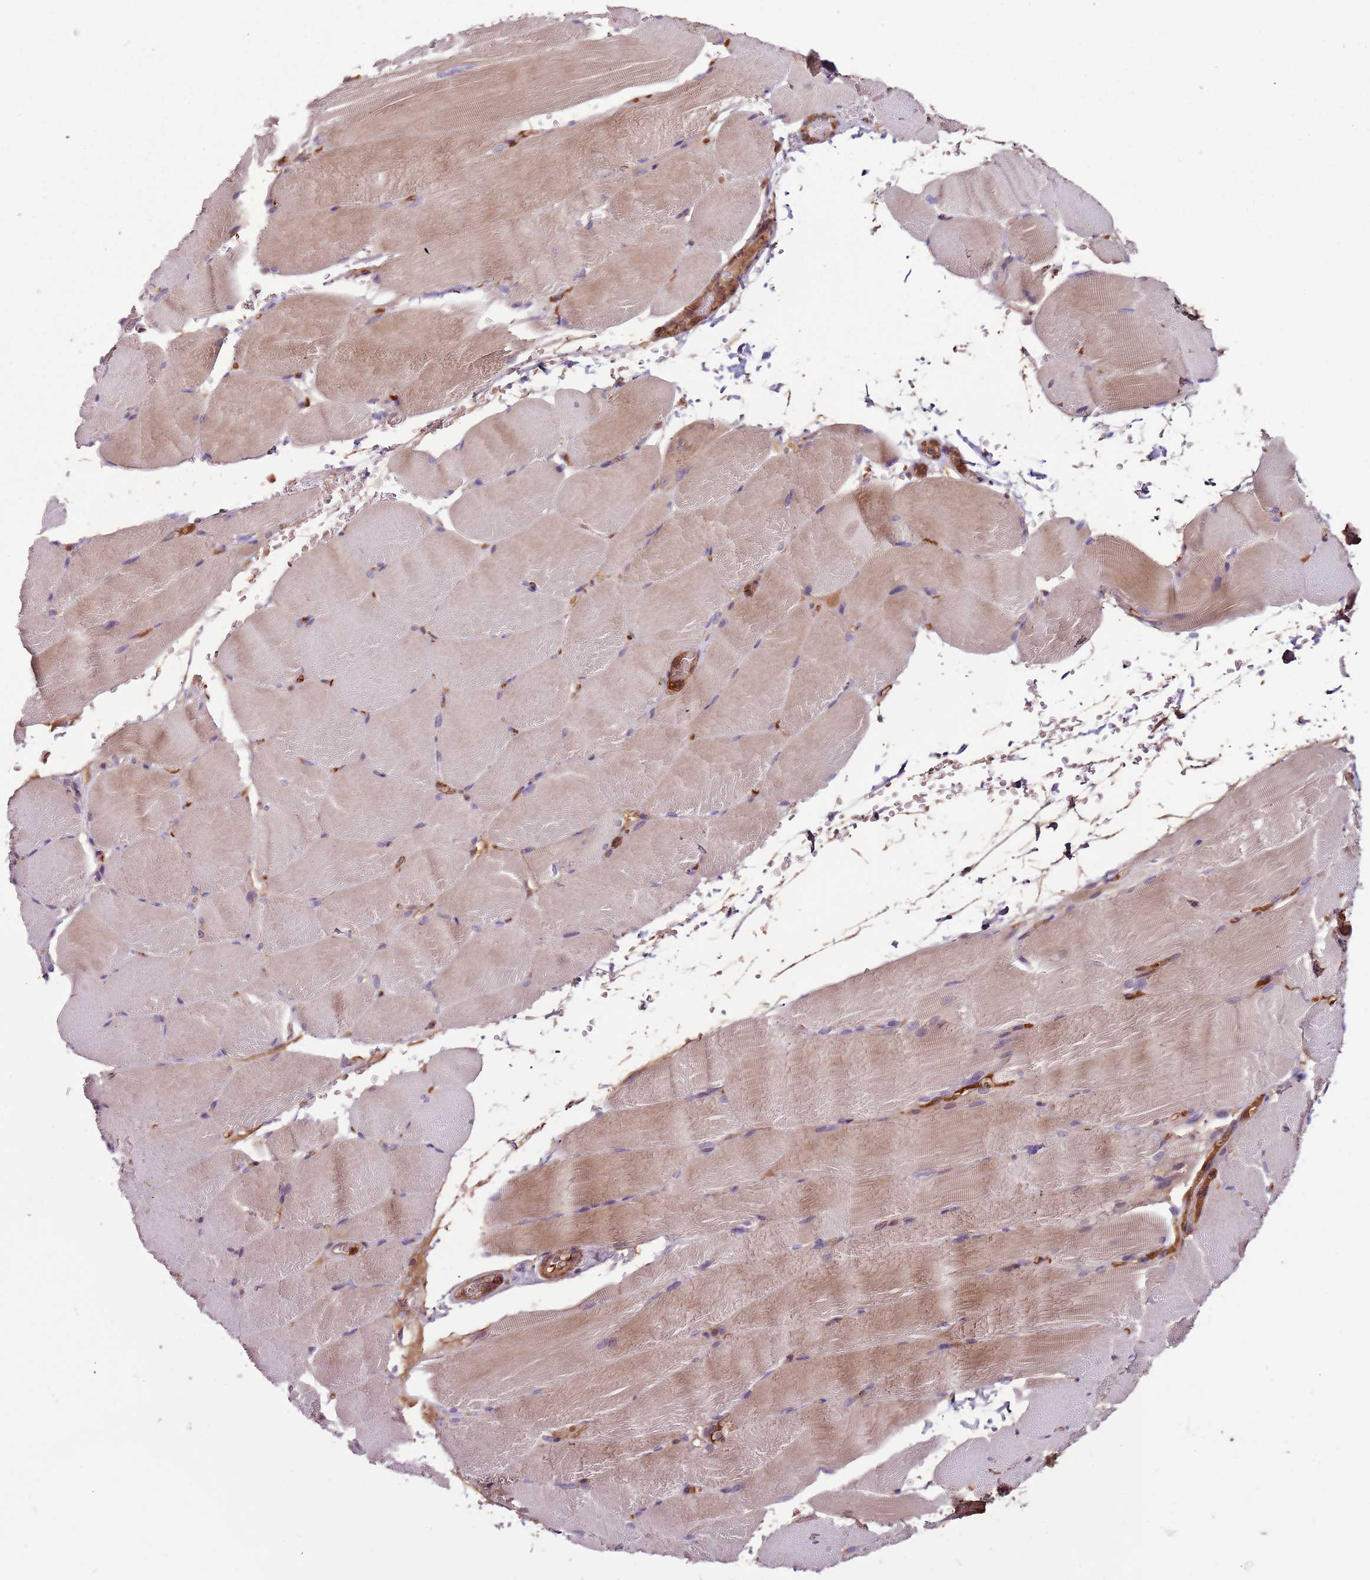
{"staining": {"intensity": "weak", "quantity": "25%-75%", "location": "cytoplasmic/membranous"}, "tissue": "skeletal muscle", "cell_type": "Myocytes", "image_type": "normal", "snomed": [{"axis": "morphology", "description": "Normal tissue, NOS"}, {"axis": "topography", "description": "Skeletal muscle"}, {"axis": "topography", "description": "Parathyroid gland"}], "caption": "This micrograph demonstrates immunohistochemistry (IHC) staining of unremarkable human skeletal muscle, with low weak cytoplasmic/membranous positivity in about 25%-75% of myocytes.", "gene": "DENR", "patient": {"sex": "female", "age": 37}}